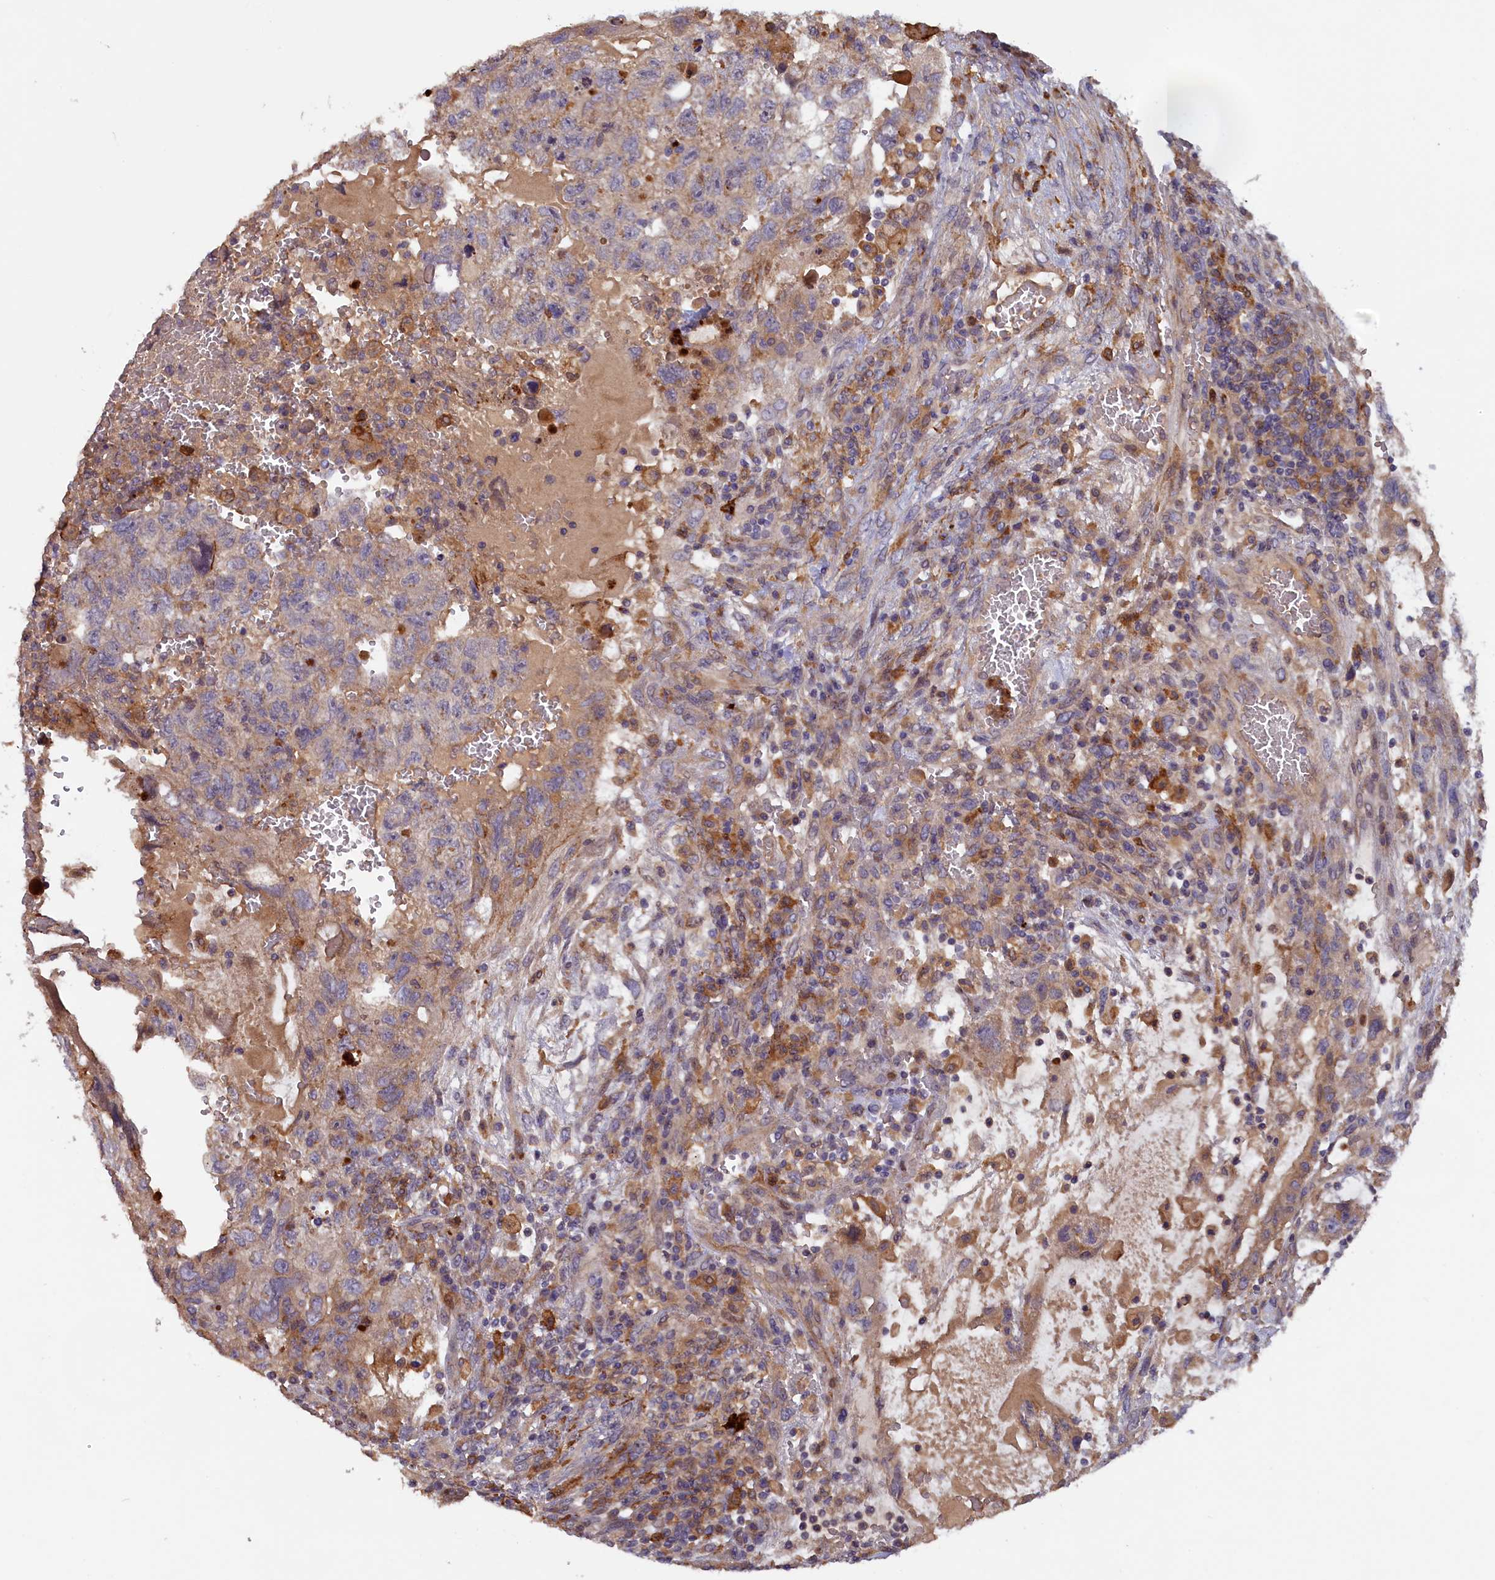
{"staining": {"intensity": "negative", "quantity": "none", "location": "none"}, "tissue": "testis cancer", "cell_type": "Tumor cells", "image_type": "cancer", "snomed": [{"axis": "morphology", "description": "Carcinoma, Embryonal, NOS"}, {"axis": "topography", "description": "Testis"}], "caption": "Tumor cells show no significant staining in testis embryonal carcinoma.", "gene": "FERMT1", "patient": {"sex": "male", "age": 36}}